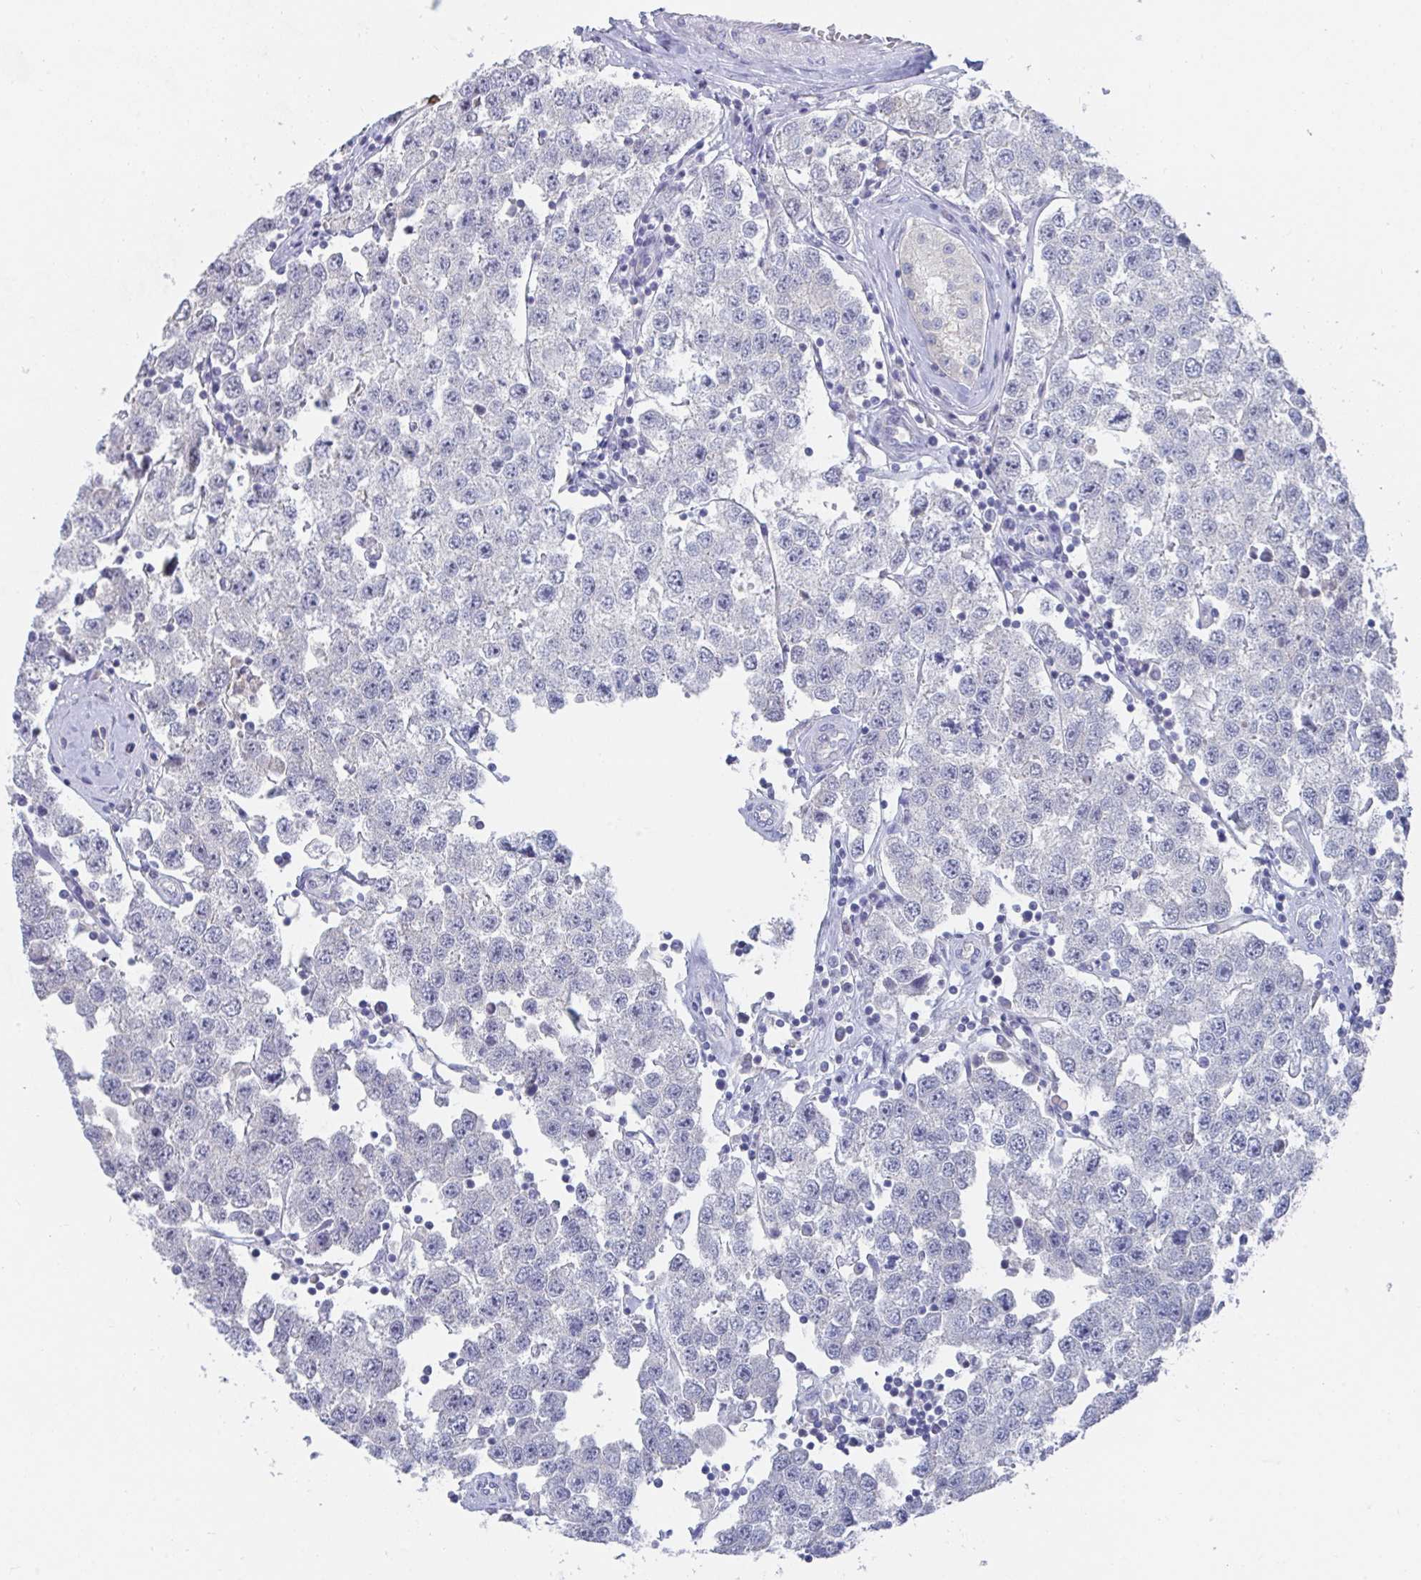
{"staining": {"intensity": "negative", "quantity": "none", "location": "none"}, "tissue": "testis cancer", "cell_type": "Tumor cells", "image_type": "cancer", "snomed": [{"axis": "morphology", "description": "Seminoma, NOS"}, {"axis": "topography", "description": "Testis"}], "caption": "Testis seminoma was stained to show a protein in brown. There is no significant expression in tumor cells.", "gene": "KCNK5", "patient": {"sex": "male", "age": 34}}